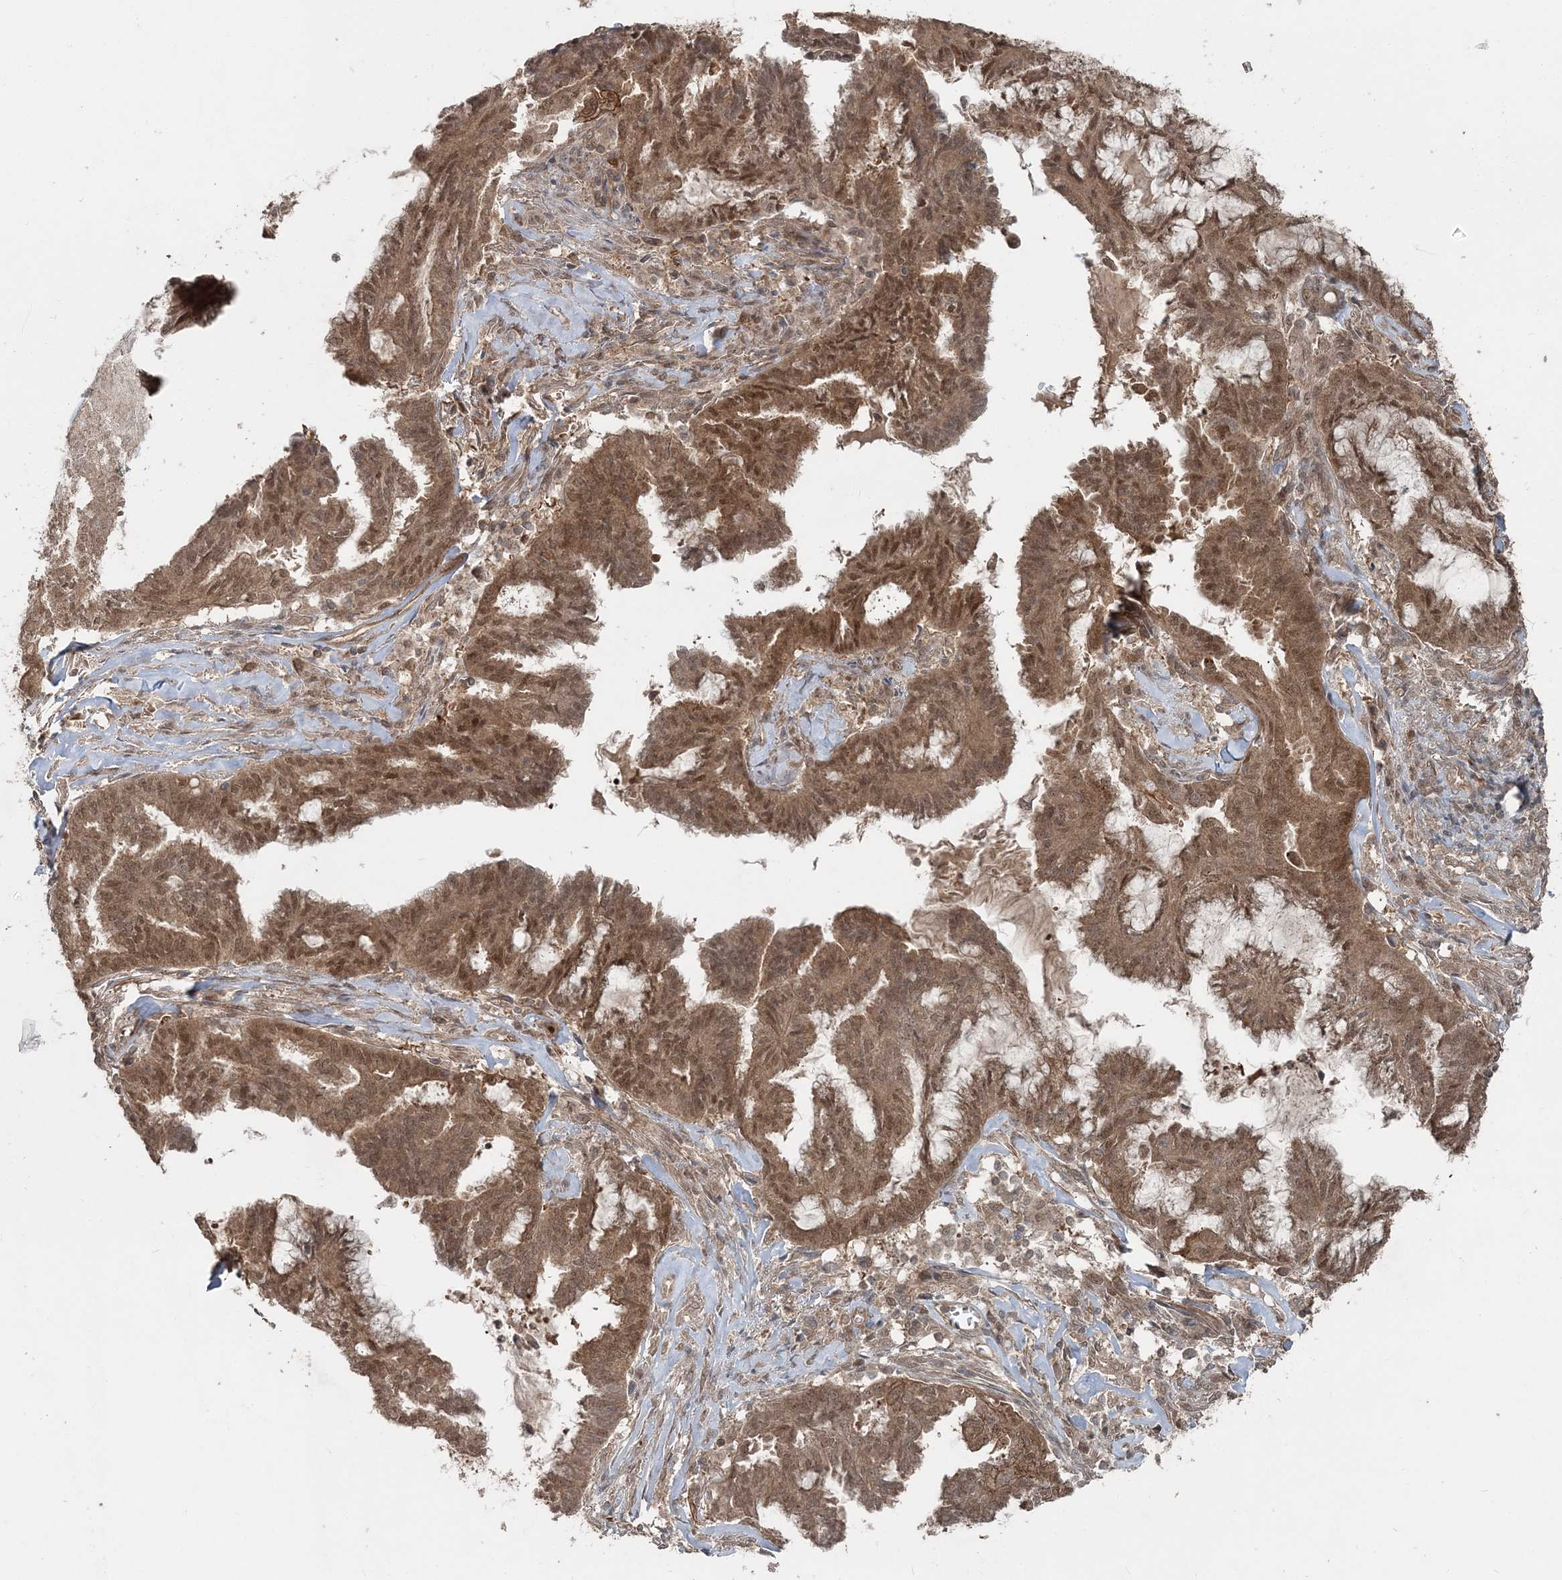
{"staining": {"intensity": "moderate", "quantity": ">75%", "location": "cytoplasmic/membranous,nuclear"}, "tissue": "endometrial cancer", "cell_type": "Tumor cells", "image_type": "cancer", "snomed": [{"axis": "morphology", "description": "Adenocarcinoma, NOS"}, {"axis": "topography", "description": "Endometrium"}], "caption": "The image displays staining of endometrial cancer (adenocarcinoma), revealing moderate cytoplasmic/membranous and nuclear protein positivity (brown color) within tumor cells.", "gene": "FBXL17", "patient": {"sex": "female", "age": 86}}